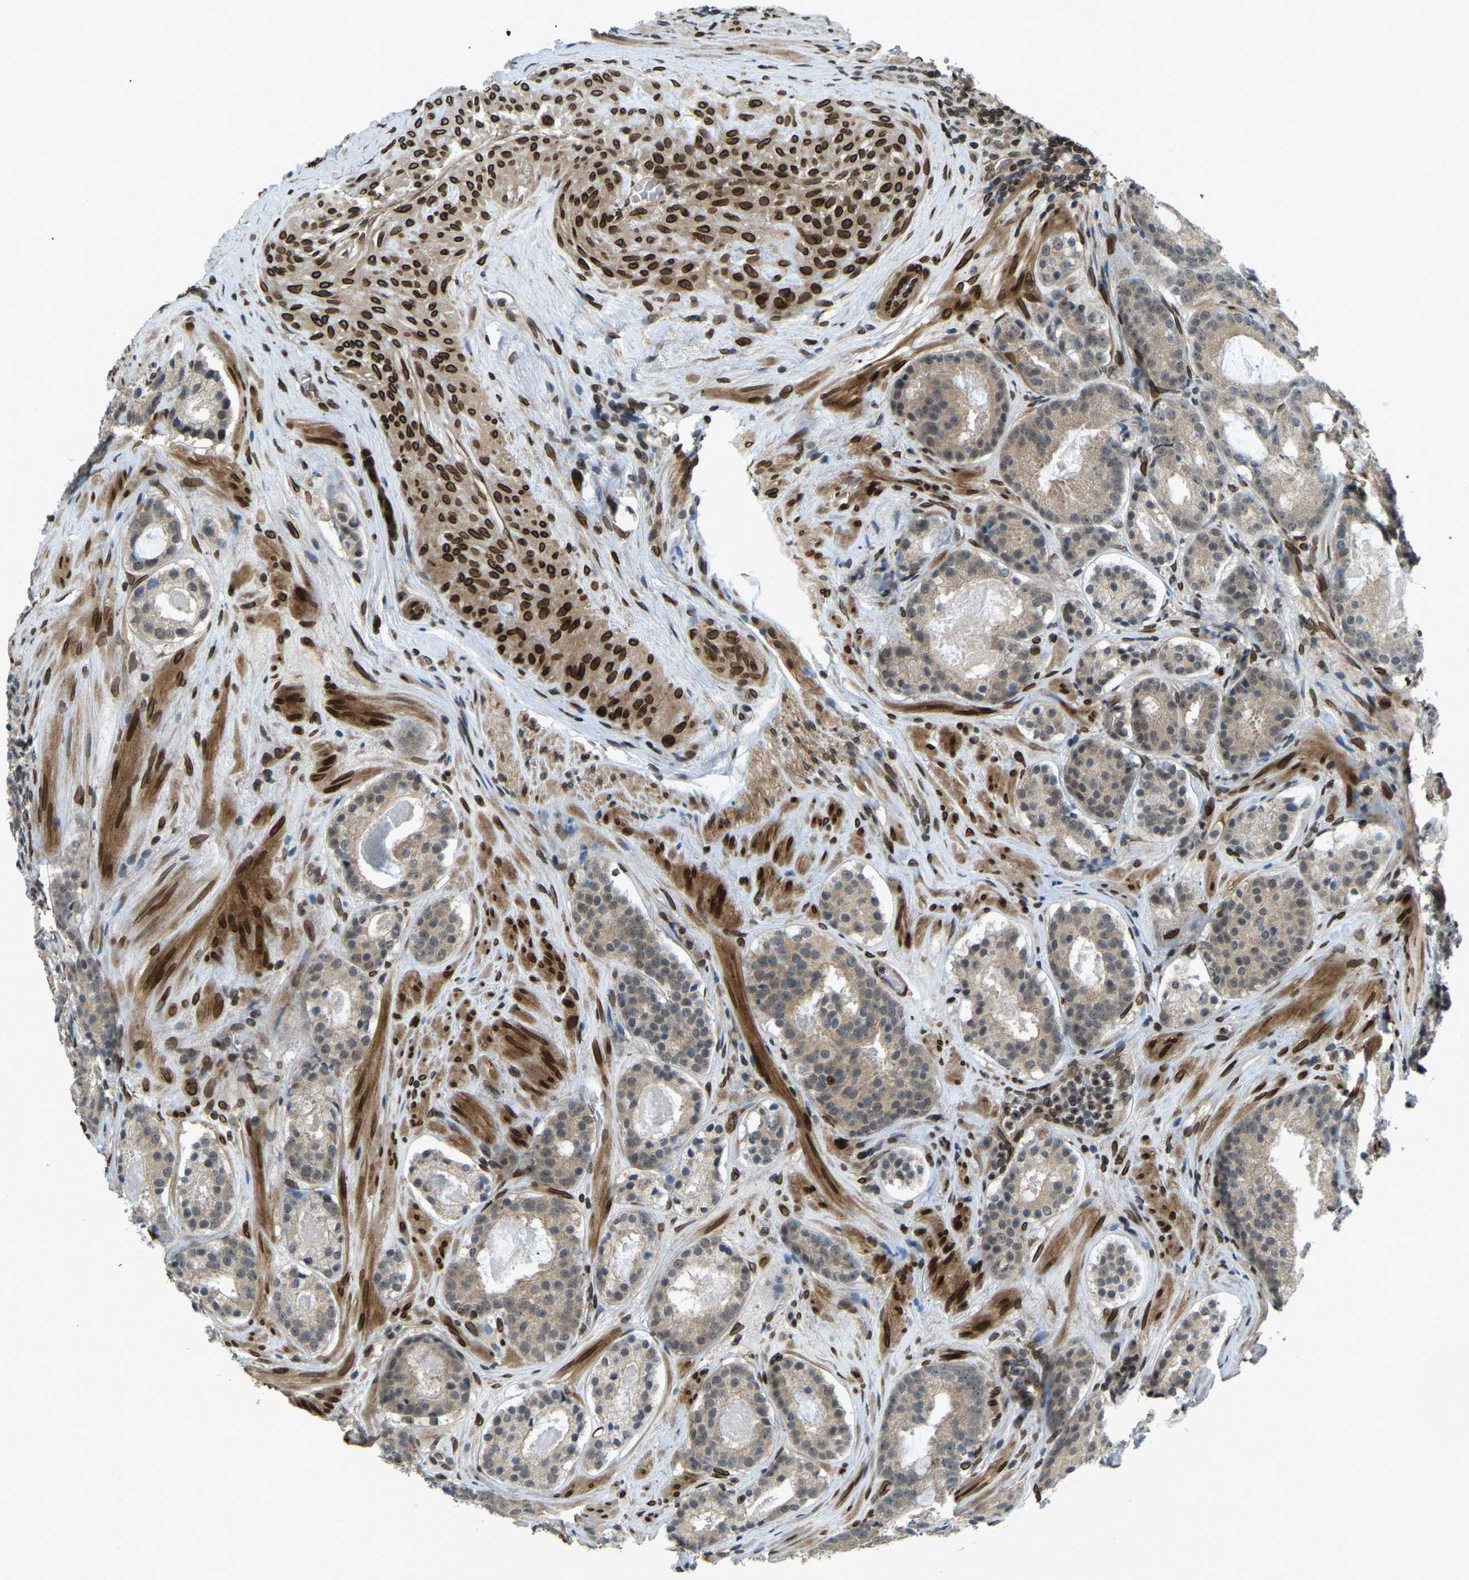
{"staining": {"intensity": "weak", "quantity": ">75%", "location": "cytoplasmic/membranous"}, "tissue": "prostate cancer", "cell_type": "Tumor cells", "image_type": "cancer", "snomed": [{"axis": "morphology", "description": "Adenocarcinoma, Low grade"}, {"axis": "topography", "description": "Prostate"}], "caption": "Prostate cancer was stained to show a protein in brown. There is low levels of weak cytoplasmic/membranous staining in about >75% of tumor cells.", "gene": "SYNE1", "patient": {"sex": "male", "age": 69}}